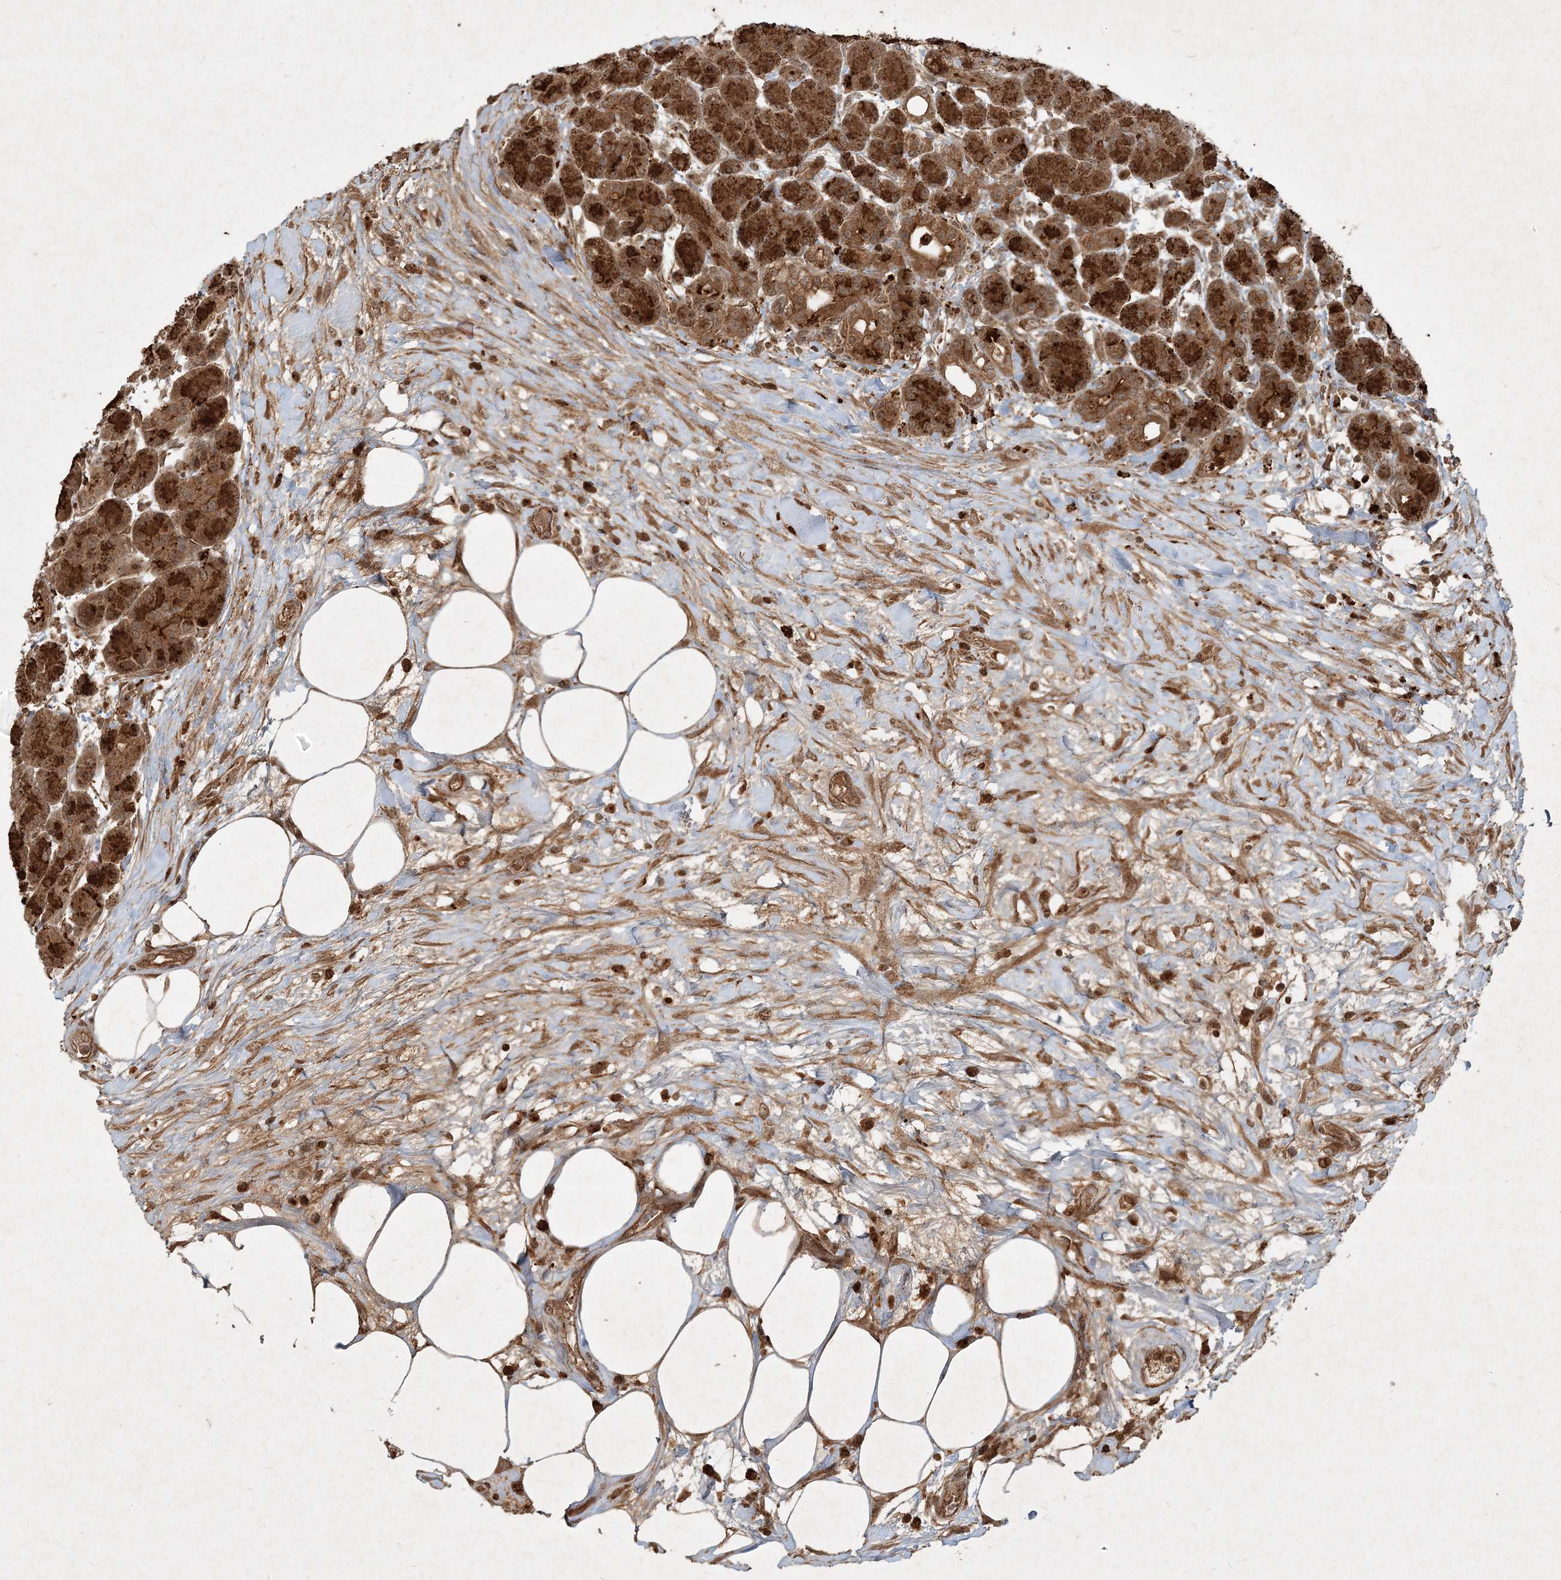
{"staining": {"intensity": "strong", "quantity": ">75%", "location": "cytoplasmic/membranous"}, "tissue": "pancreas", "cell_type": "Exocrine glandular cells", "image_type": "normal", "snomed": [{"axis": "morphology", "description": "Normal tissue, NOS"}, {"axis": "topography", "description": "Pancreas"}], "caption": "This is a micrograph of IHC staining of normal pancreas, which shows strong positivity in the cytoplasmic/membranous of exocrine glandular cells.", "gene": "NARS1", "patient": {"sex": "male", "age": 63}}